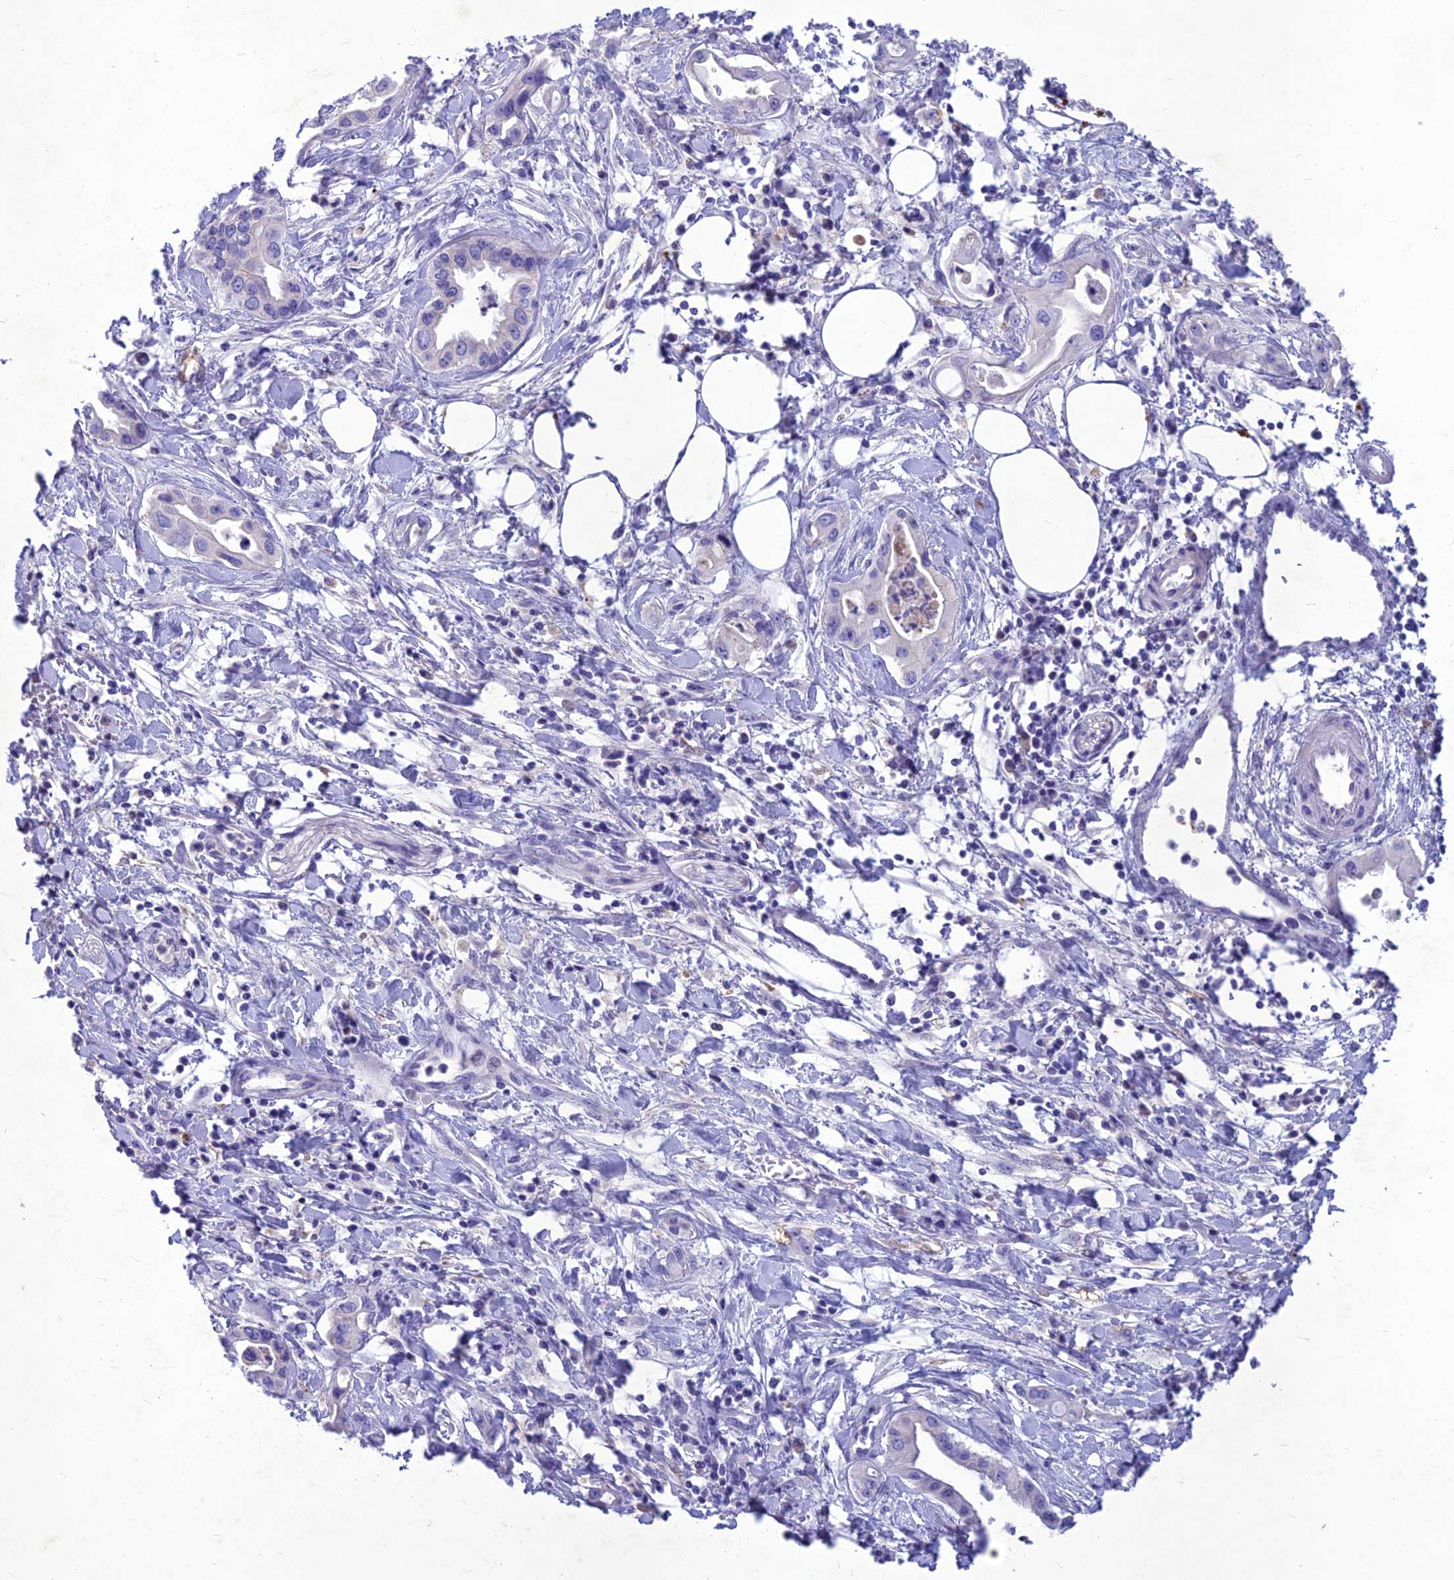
{"staining": {"intensity": "negative", "quantity": "none", "location": "none"}, "tissue": "pancreatic cancer", "cell_type": "Tumor cells", "image_type": "cancer", "snomed": [{"axis": "morphology", "description": "Adenocarcinoma, NOS"}, {"axis": "topography", "description": "Pancreas"}], "caption": "This photomicrograph is of pancreatic cancer stained with immunohistochemistry to label a protein in brown with the nuclei are counter-stained blue. There is no expression in tumor cells.", "gene": "IFT172", "patient": {"sex": "female", "age": 77}}